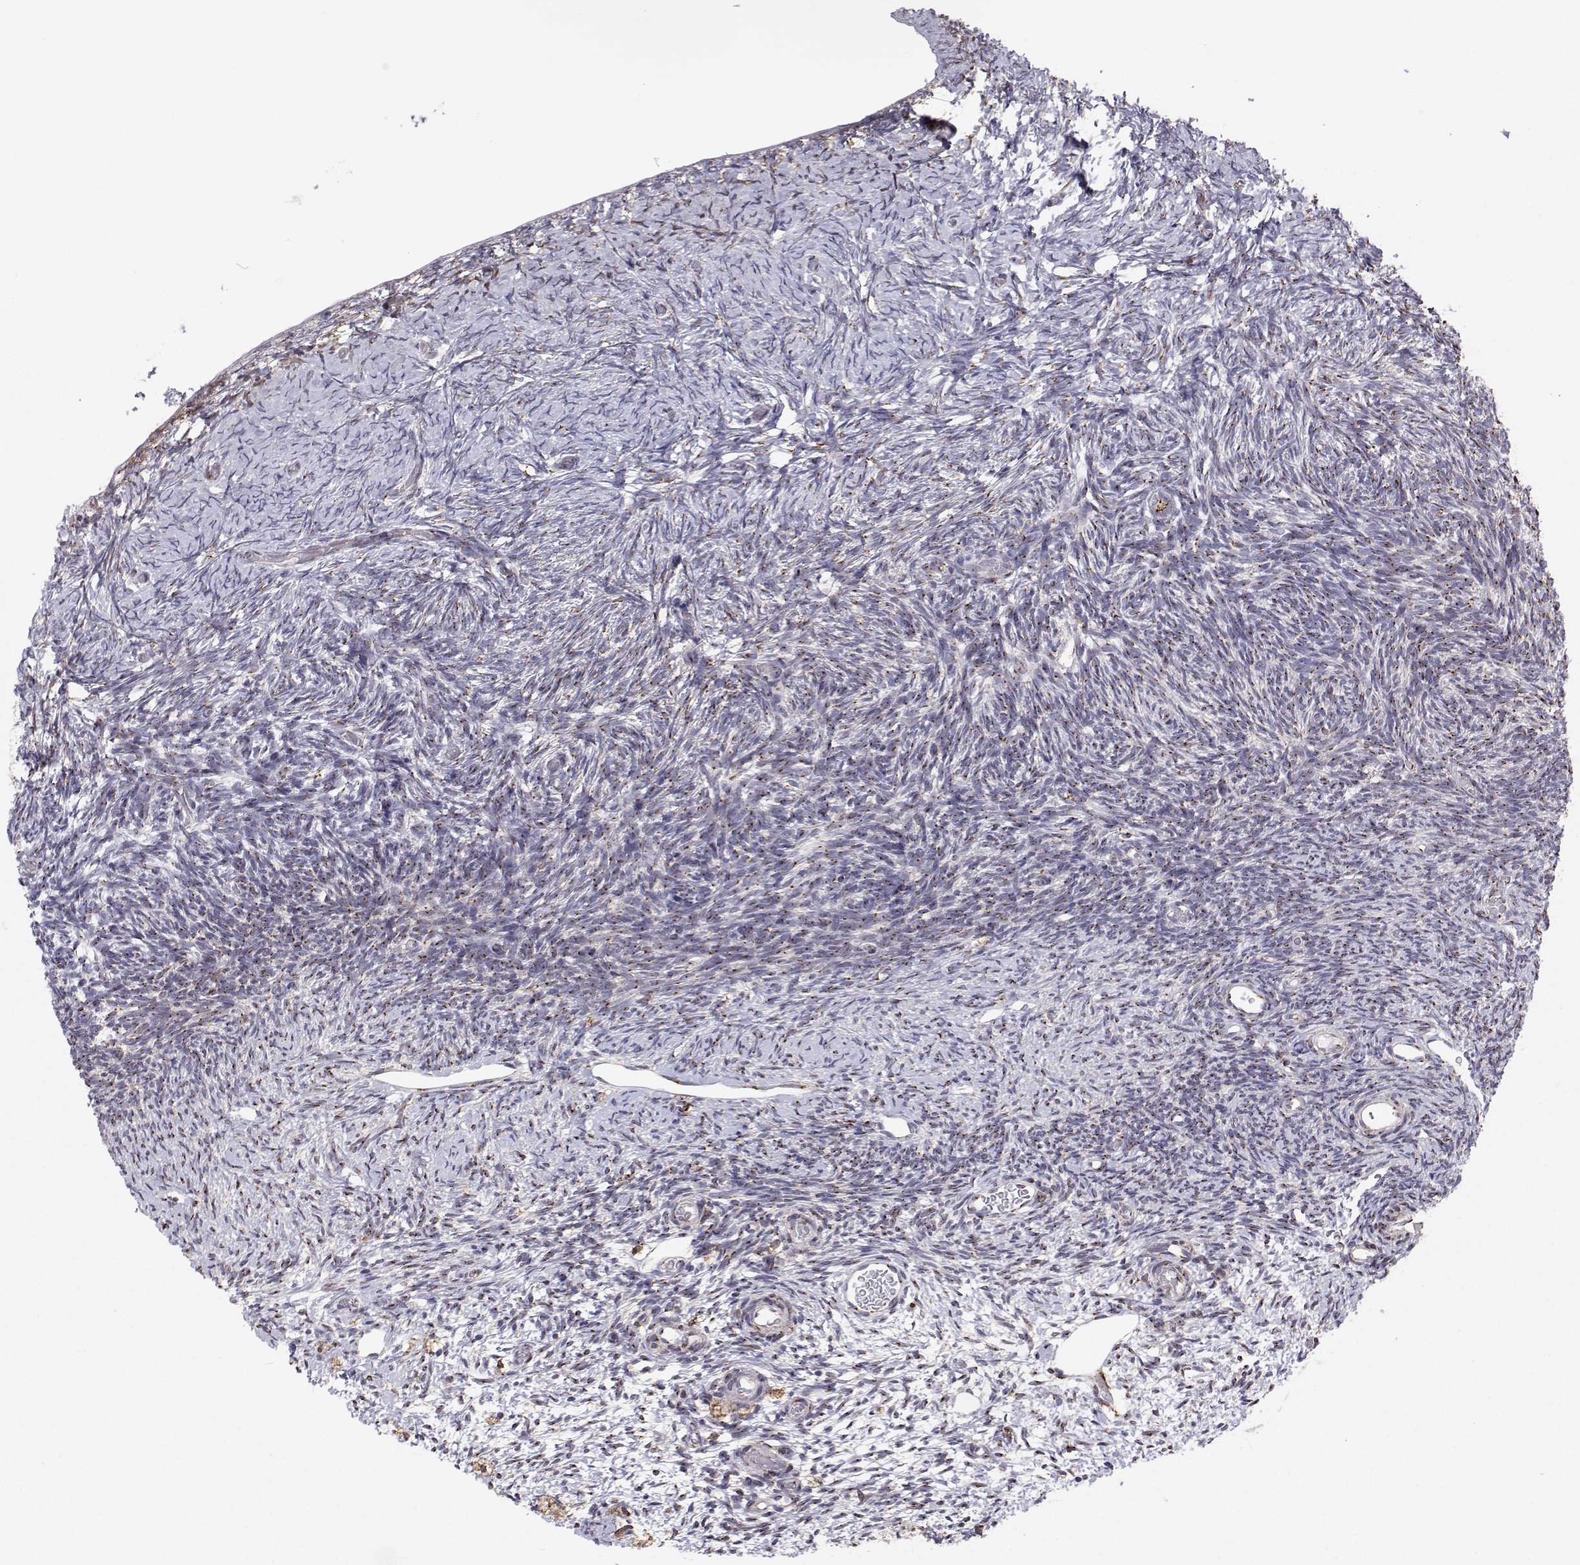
{"staining": {"intensity": "moderate", "quantity": "25%-75%", "location": "cytoplasmic/membranous"}, "tissue": "ovary", "cell_type": "Follicle cells", "image_type": "normal", "snomed": [{"axis": "morphology", "description": "Normal tissue, NOS"}, {"axis": "topography", "description": "Ovary"}], "caption": "An image of ovary stained for a protein shows moderate cytoplasmic/membranous brown staining in follicle cells. (DAB (3,3'-diaminobenzidine) IHC, brown staining for protein, blue staining for nuclei).", "gene": "STARD13", "patient": {"sex": "female", "age": 39}}